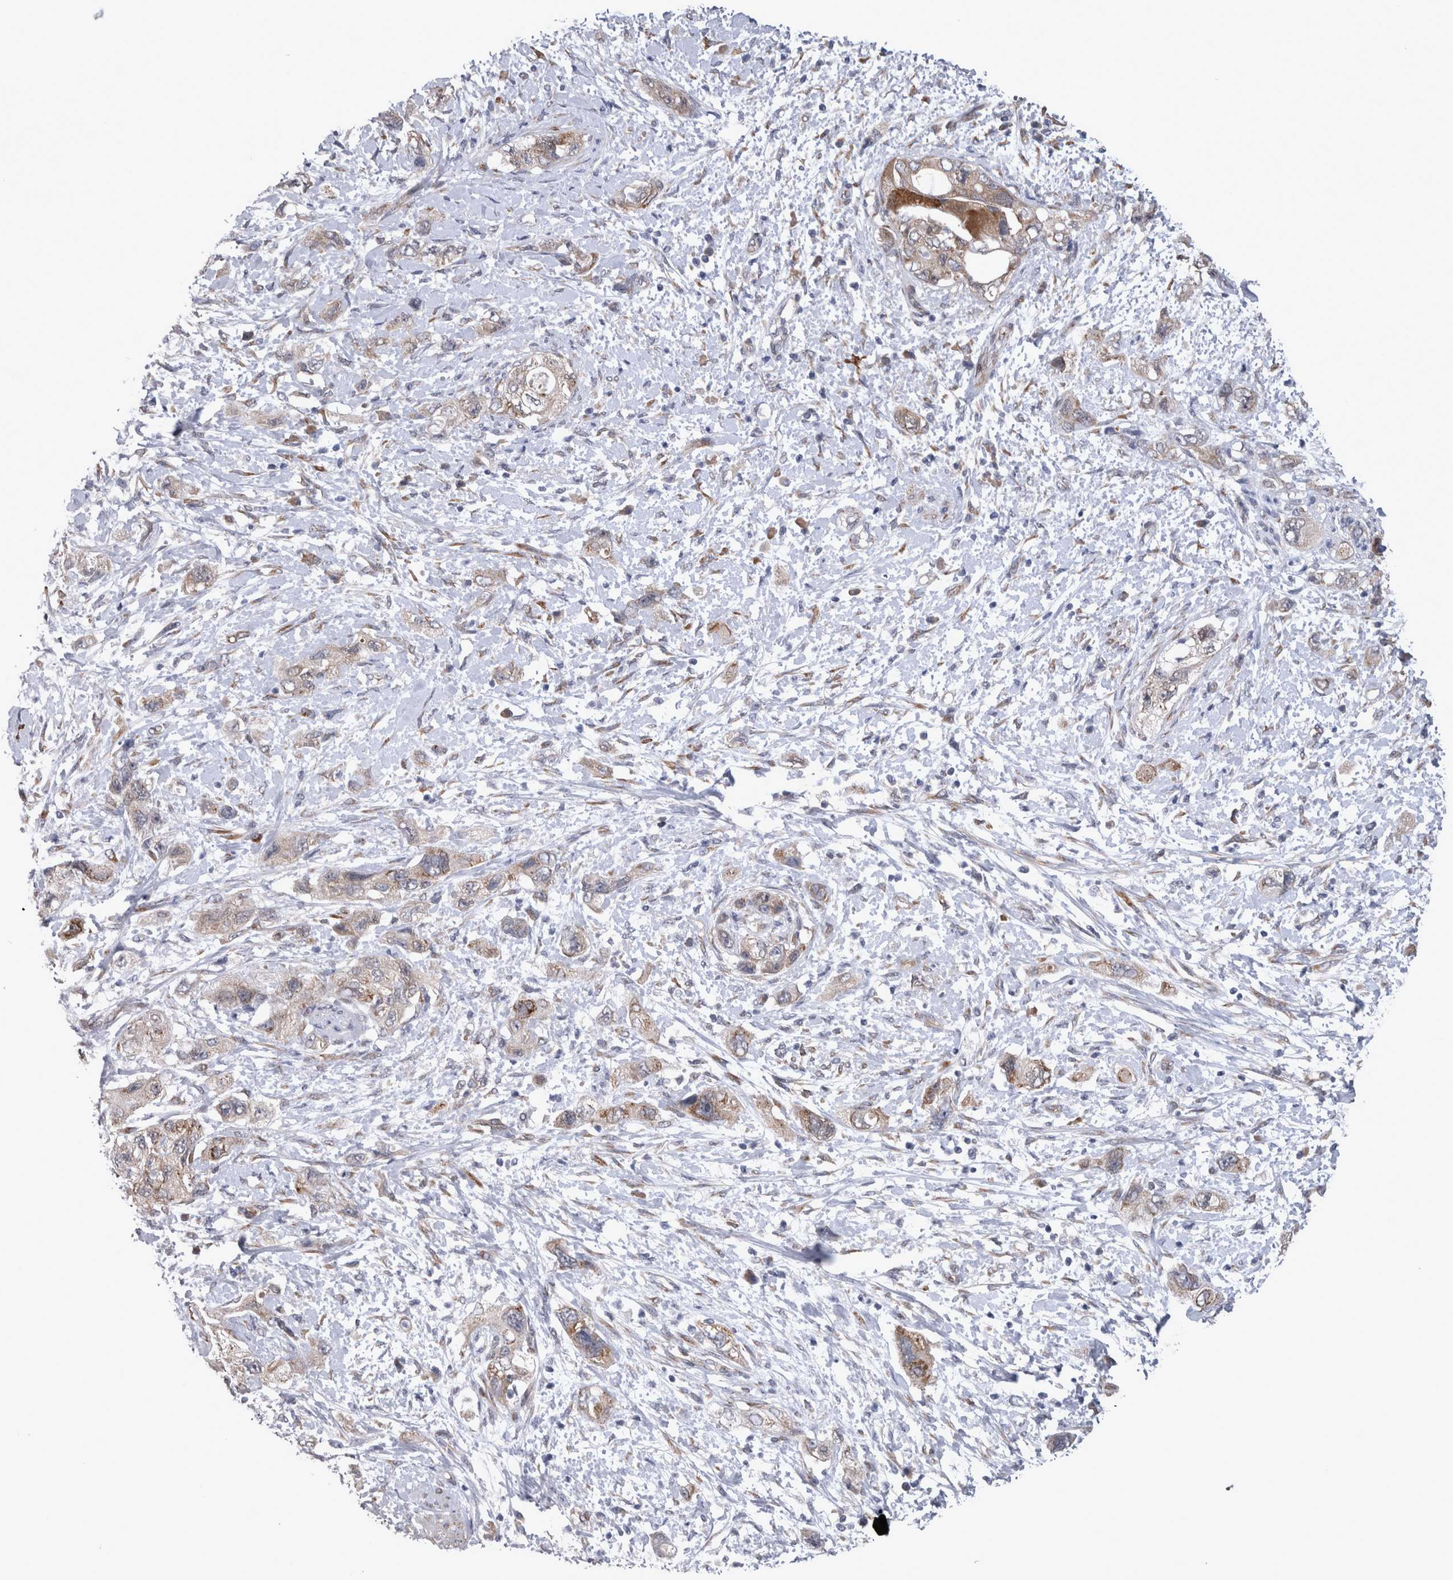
{"staining": {"intensity": "weak", "quantity": ">75%", "location": "cytoplasmic/membranous"}, "tissue": "pancreatic cancer", "cell_type": "Tumor cells", "image_type": "cancer", "snomed": [{"axis": "morphology", "description": "Adenocarcinoma, NOS"}, {"axis": "topography", "description": "Pancreas"}], "caption": "Human adenocarcinoma (pancreatic) stained for a protein (brown) shows weak cytoplasmic/membranous positive expression in about >75% of tumor cells.", "gene": "DDX6", "patient": {"sex": "female", "age": 73}}